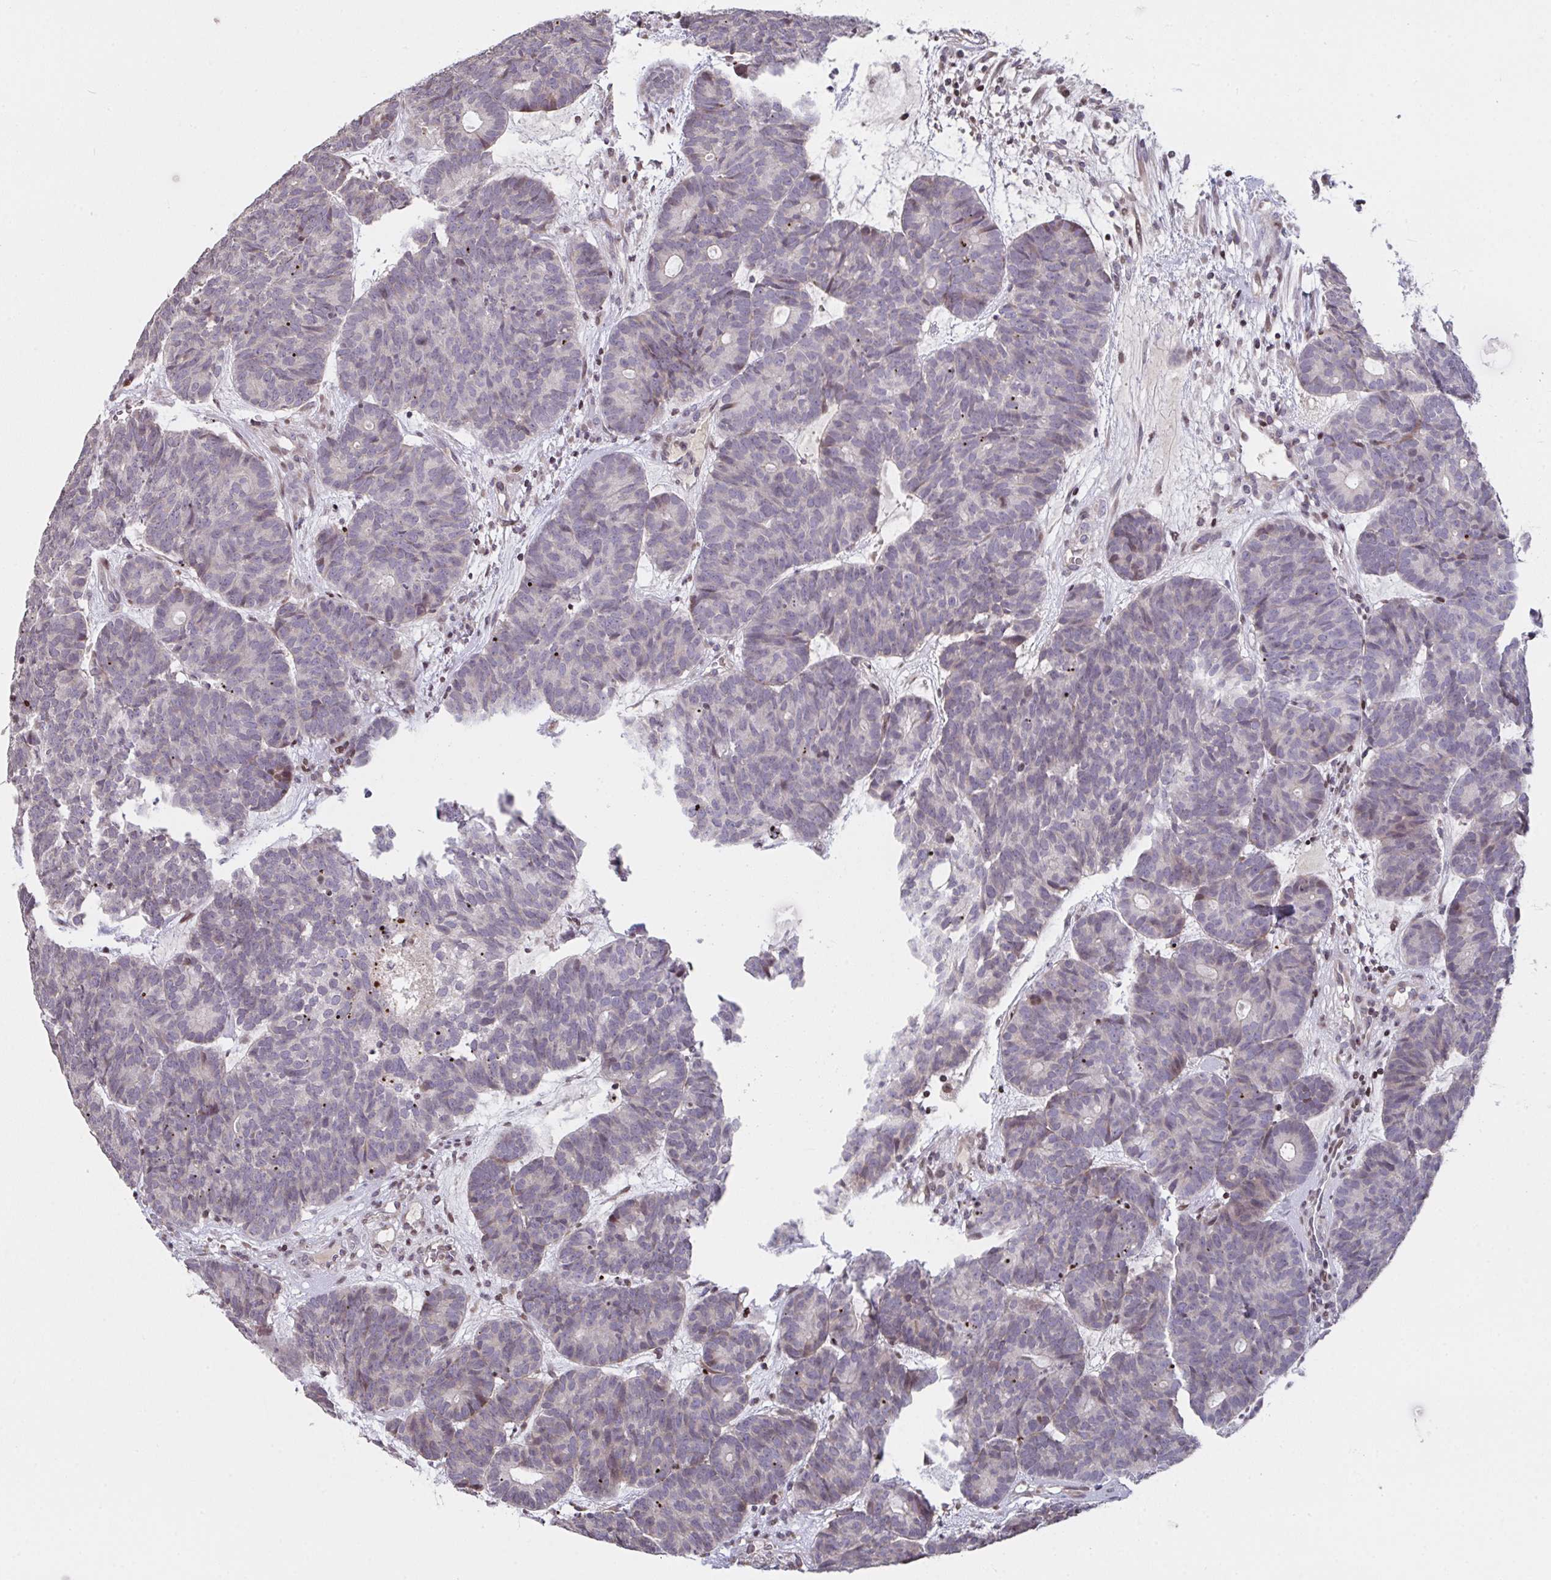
{"staining": {"intensity": "weak", "quantity": "<25%", "location": "nuclear"}, "tissue": "head and neck cancer", "cell_type": "Tumor cells", "image_type": "cancer", "snomed": [{"axis": "morphology", "description": "Adenocarcinoma, NOS"}, {"axis": "topography", "description": "Head-Neck"}], "caption": "Head and neck cancer (adenocarcinoma) stained for a protein using IHC reveals no expression tumor cells.", "gene": "PCDHB8", "patient": {"sex": "female", "age": 81}}